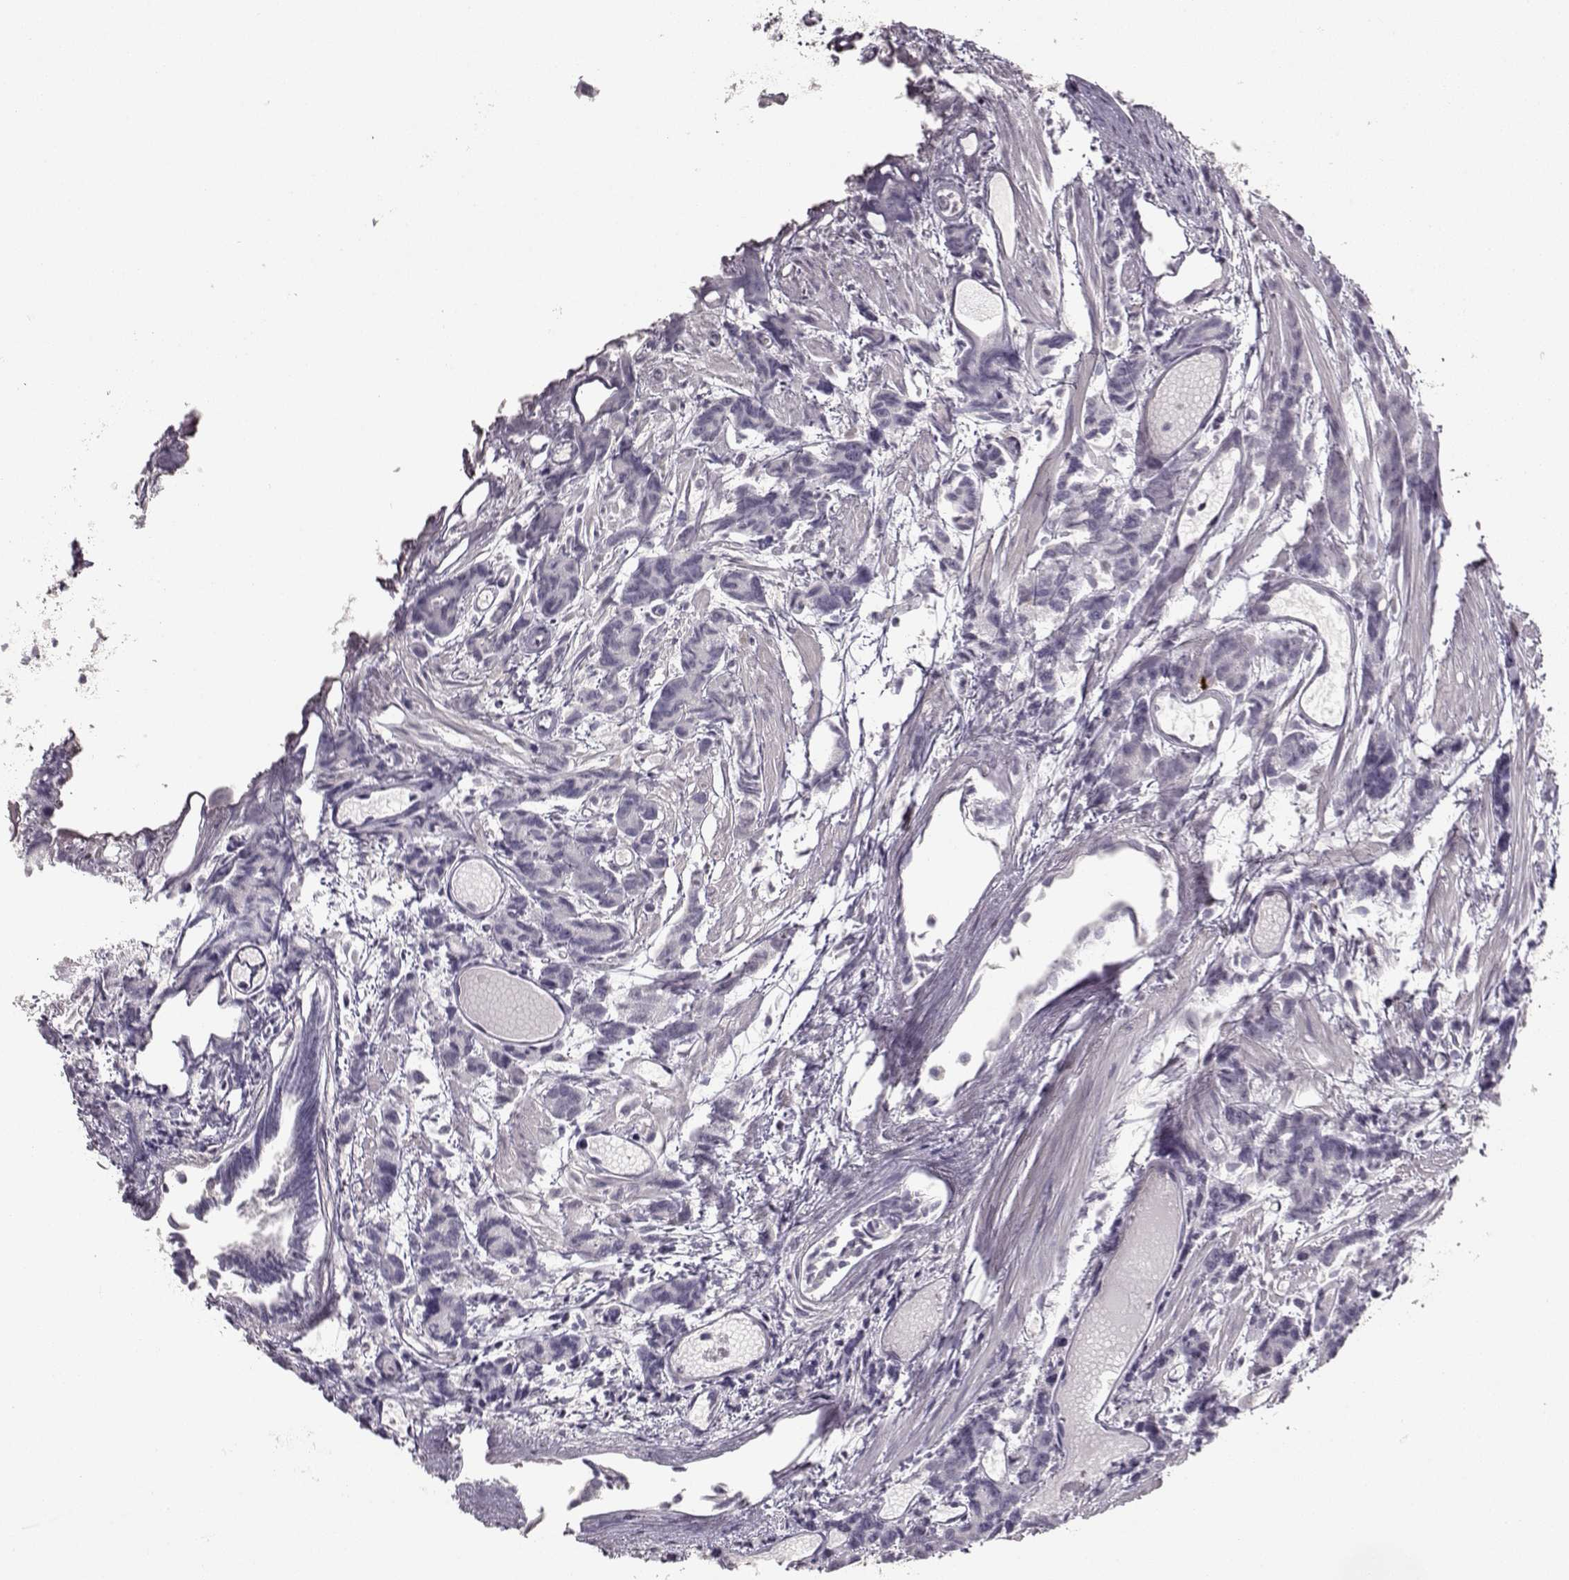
{"staining": {"intensity": "negative", "quantity": "none", "location": "none"}, "tissue": "prostate cancer", "cell_type": "Tumor cells", "image_type": "cancer", "snomed": [{"axis": "morphology", "description": "Adenocarcinoma, High grade"}, {"axis": "topography", "description": "Prostate"}], "caption": "Immunohistochemical staining of high-grade adenocarcinoma (prostate) shows no significant expression in tumor cells.", "gene": "S100B", "patient": {"sex": "male", "age": 77}}